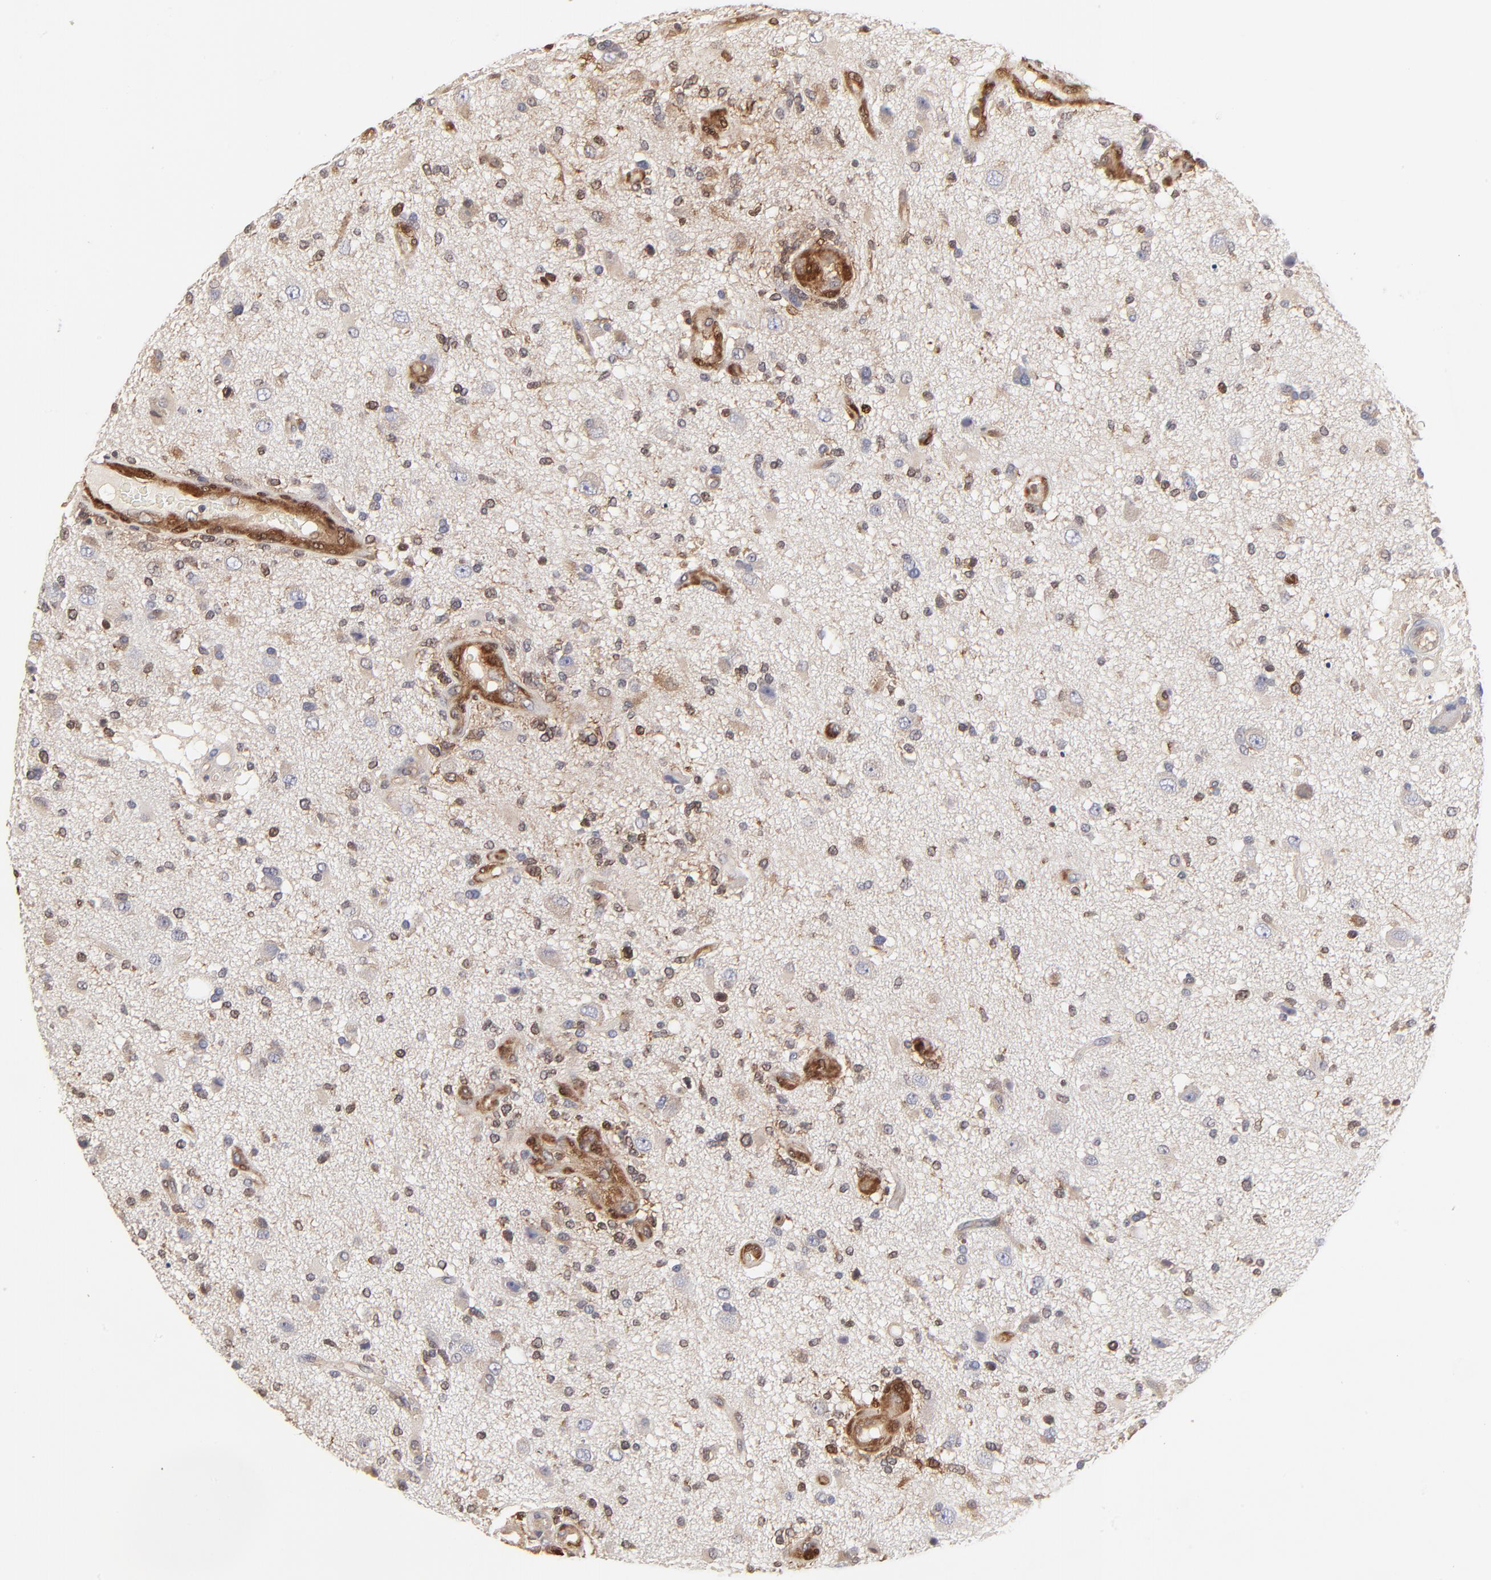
{"staining": {"intensity": "weak", "quantity": "<25%", "location": "nuclear"}, "tissue": "glioma", "cell_type": "Tumor cells", "image_type": "cancer", "snomed": [{"axis": "morphology", "description": "Normal tissue, NOS"}, {"axis": "morphology", "description": "Glioma, malignant, High grade"}, {"axis": "topography", "description": "Cerebral cortex"}], "caption": "Tumor cells are negative for protein expression in human glioma.", "gene": "CASP3", "patient": {"sex": "male", "age": 75}}